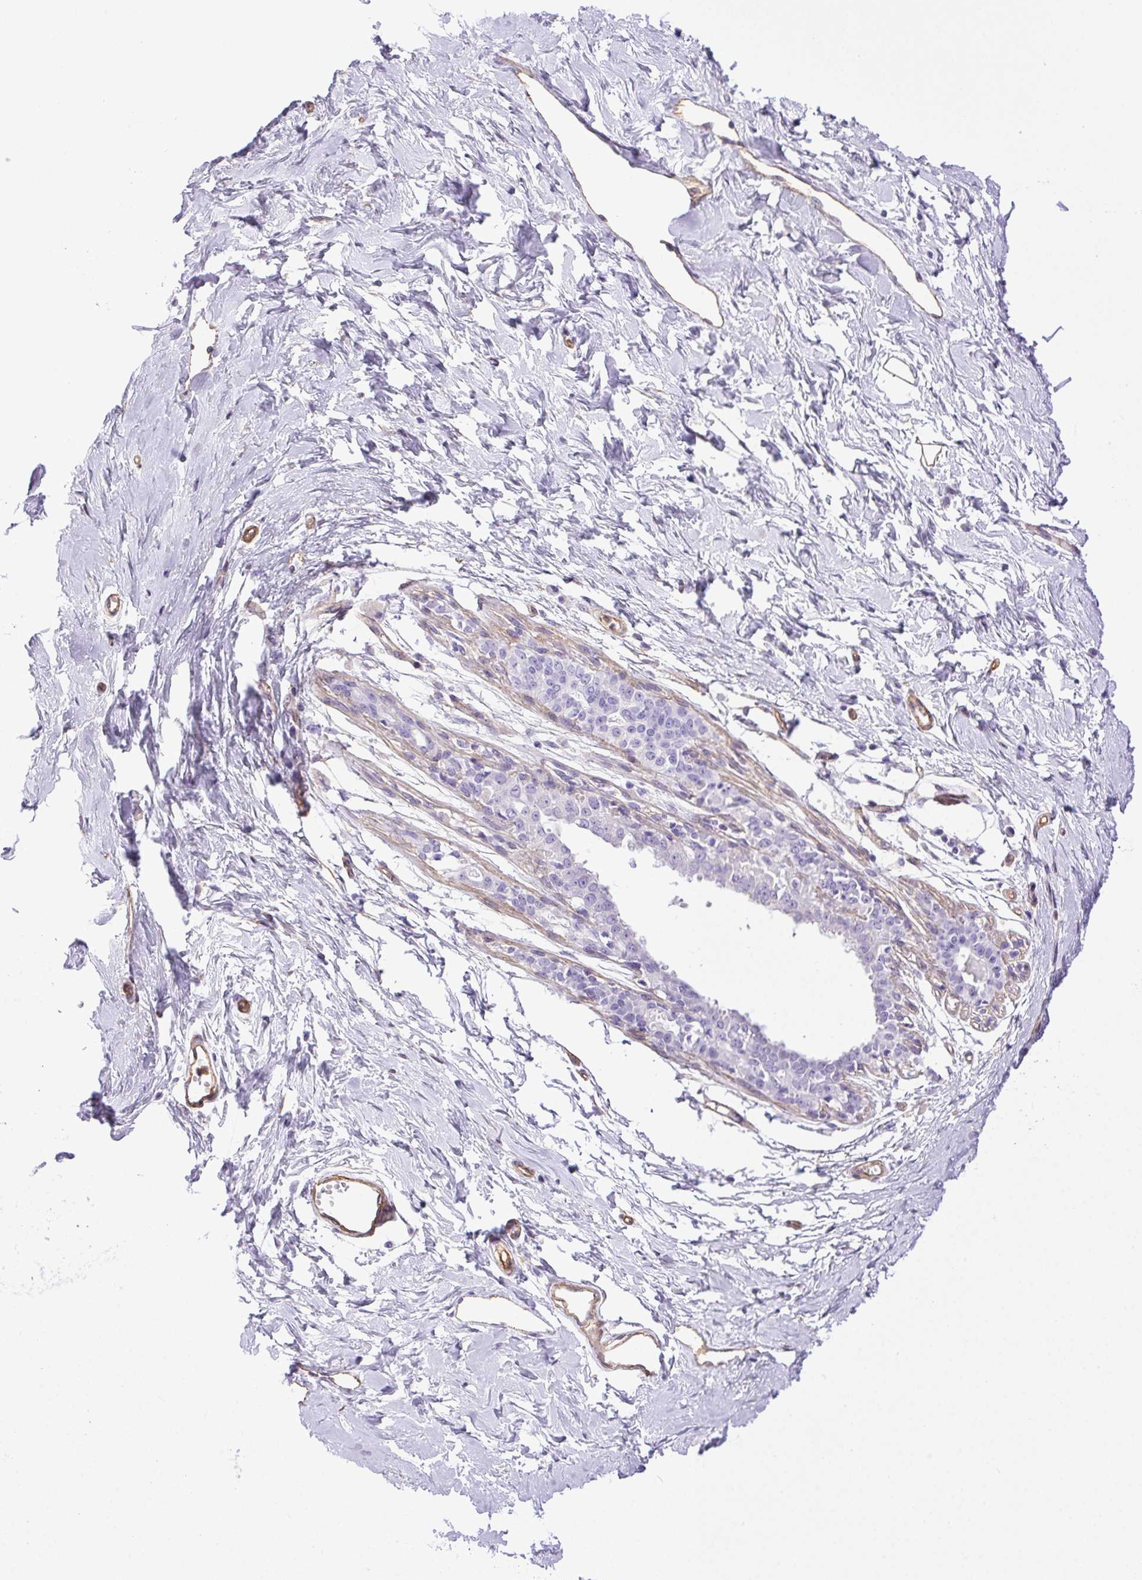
{"staining": {"intensity": "weak", "quantity": ">75%", "location": "cytoplasmic/membranous"}, "tissue": "breast", "cell_type": "Adipocytes", "image_type": "normal", "snomed": [{"axis": "morphology", "description": "Normal tissue, NOS"}, {"axis": "topography", "description": "Breast"}], "caption": "A high-resolution micrograph shows IHC staining of unremarkable breast, which shows weak cytoplasmic/membranous expression in approximately >75% of adipocytes.", "gene": "SHCBP1L", "patient": {"sex": "female", "age": 45}}